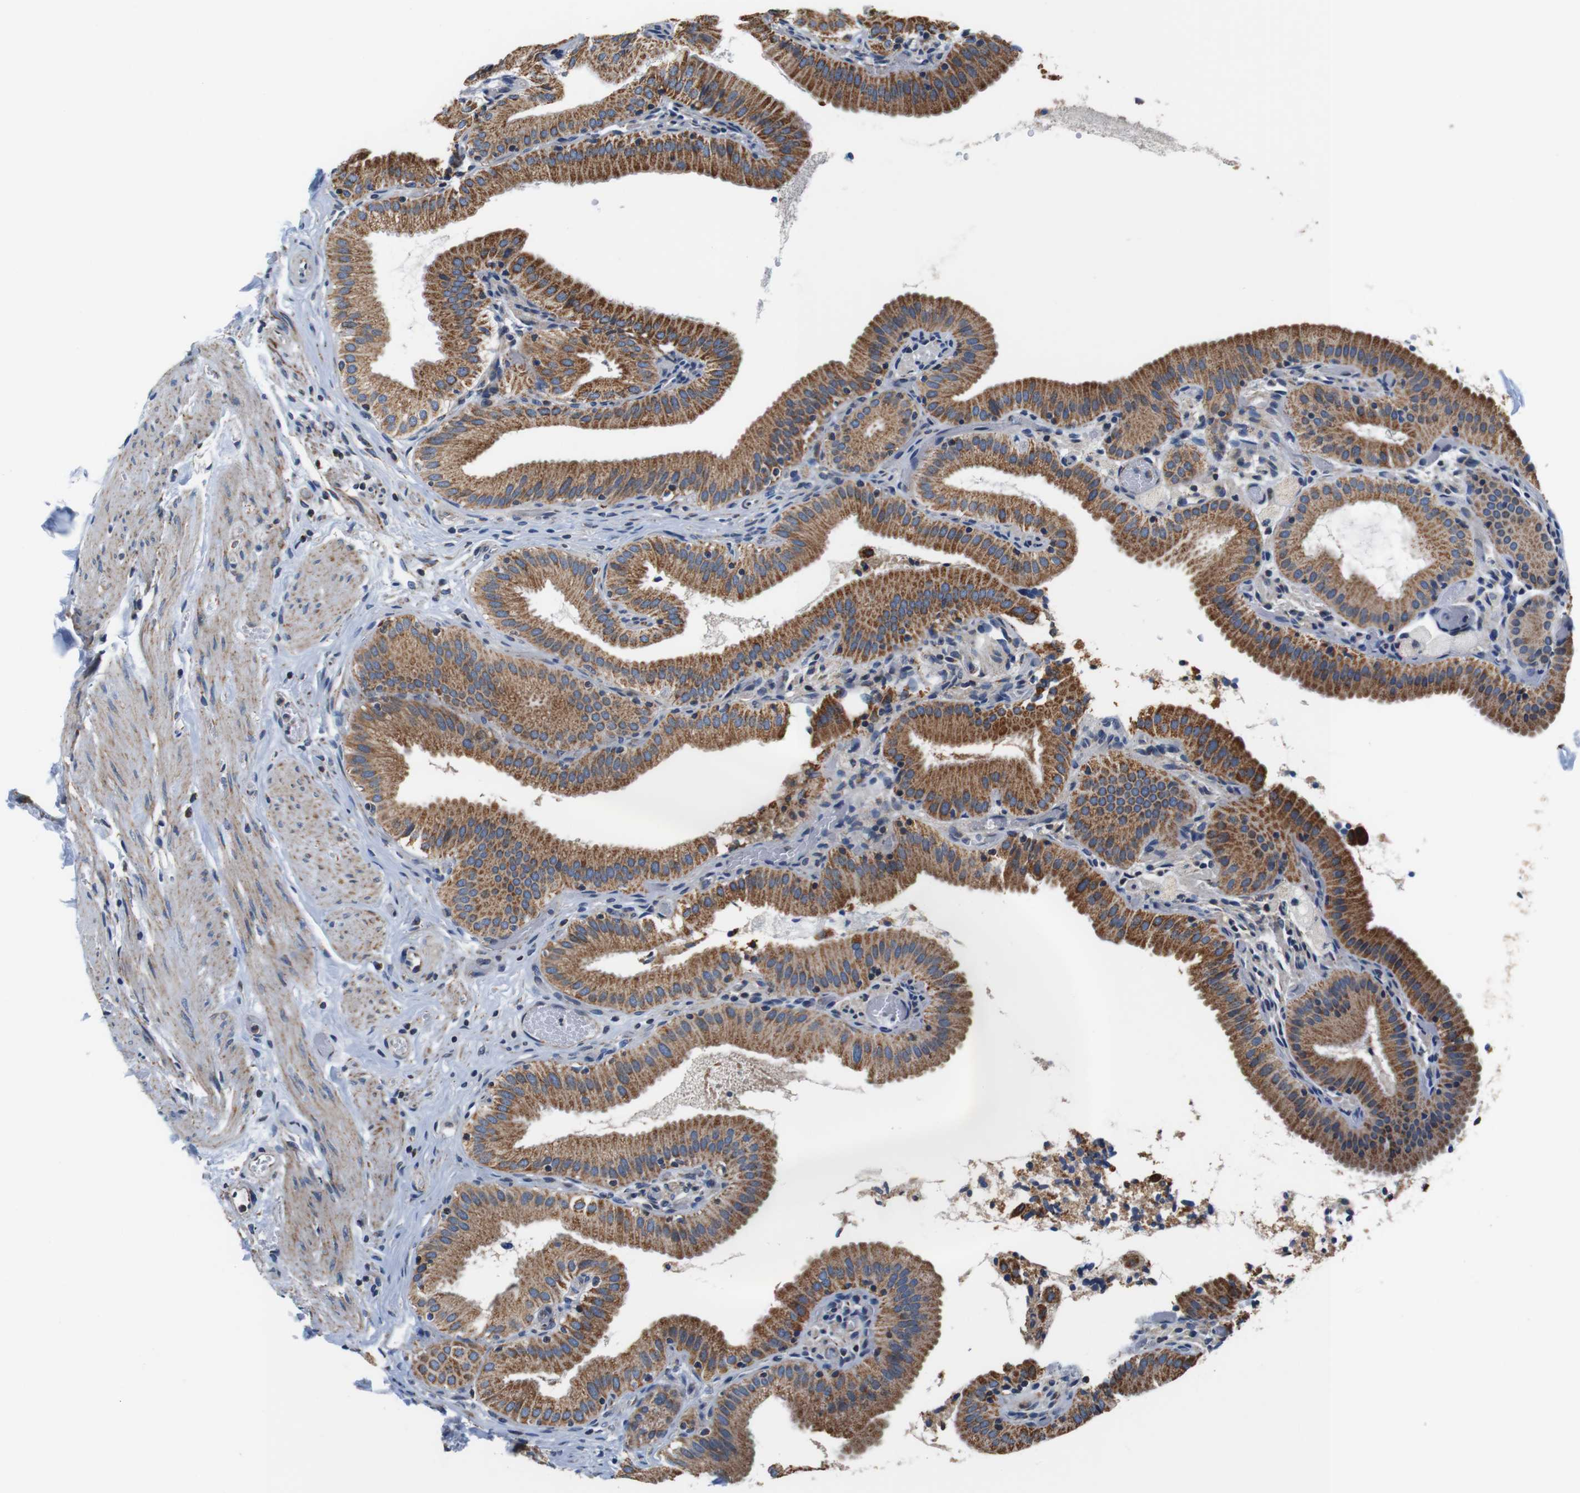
{"staining": {"intensity": "moderate", "quantity": ">75%", "location": "cytoplasmic/membranous"}, "tissue": "gallbladder", "cell_type": "Glandular cells", "image_type": "normal", "snomed": [{"axis": "morphology", "description": "Normal tissue, NOS"}, {"axis": "topography", "description": "Gallbladder"}], "caption": "Gallbladder stained with a brown dye reveals moderate cytoplasmic/membranous positive positivity in approximately >75% of glandular cells.", "gene": "LRP4", "patient": {"sex": "male", "age": 54}}